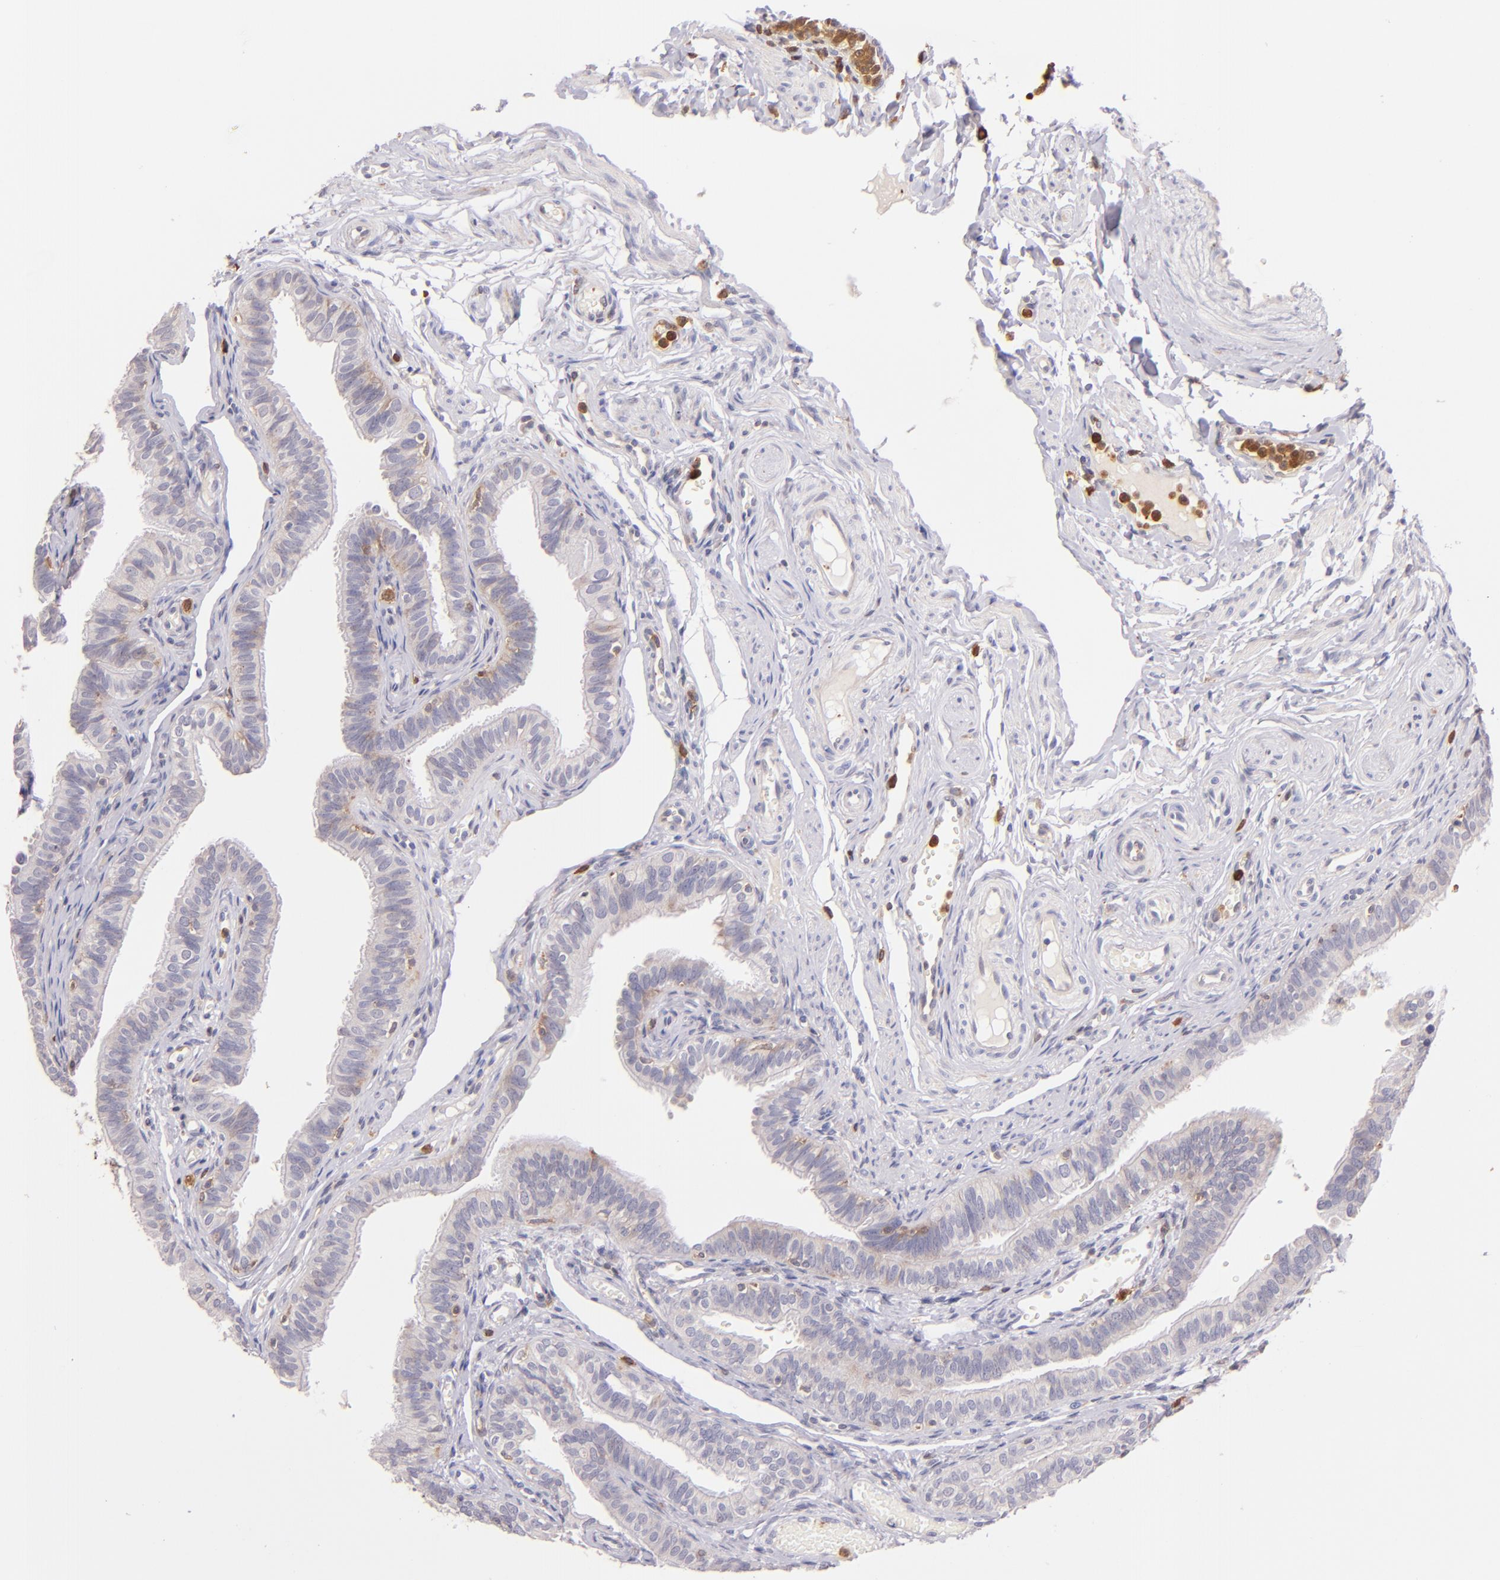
{"staining": {"intensity": "weak", "quantity": ">75%", "location": "cytoplasmic/membranous"}, "tissue": "fallopian tube", "cell_type": "Glandular cells", "image_type": "normal", "snomed": [{"axis": "morphology", "description": "Normal tissue, NOS"}, {"axis": "morphology", "description": "Dermoid, NOS"}, {"axis": "topography", "description": "Fallopian tube"}], "caption": "IHC photomicrograph of benign fallopian tube: fallopian tube stained using immunohistochemistry exhibits low levels of weak protein expression localized specifically in the cytoplasmic/membranous of glandular cells, appearing as a cytoplasmic/membranous brown color.", "gene": "BTK", "patient": {"sex": "female", "age": 33}}